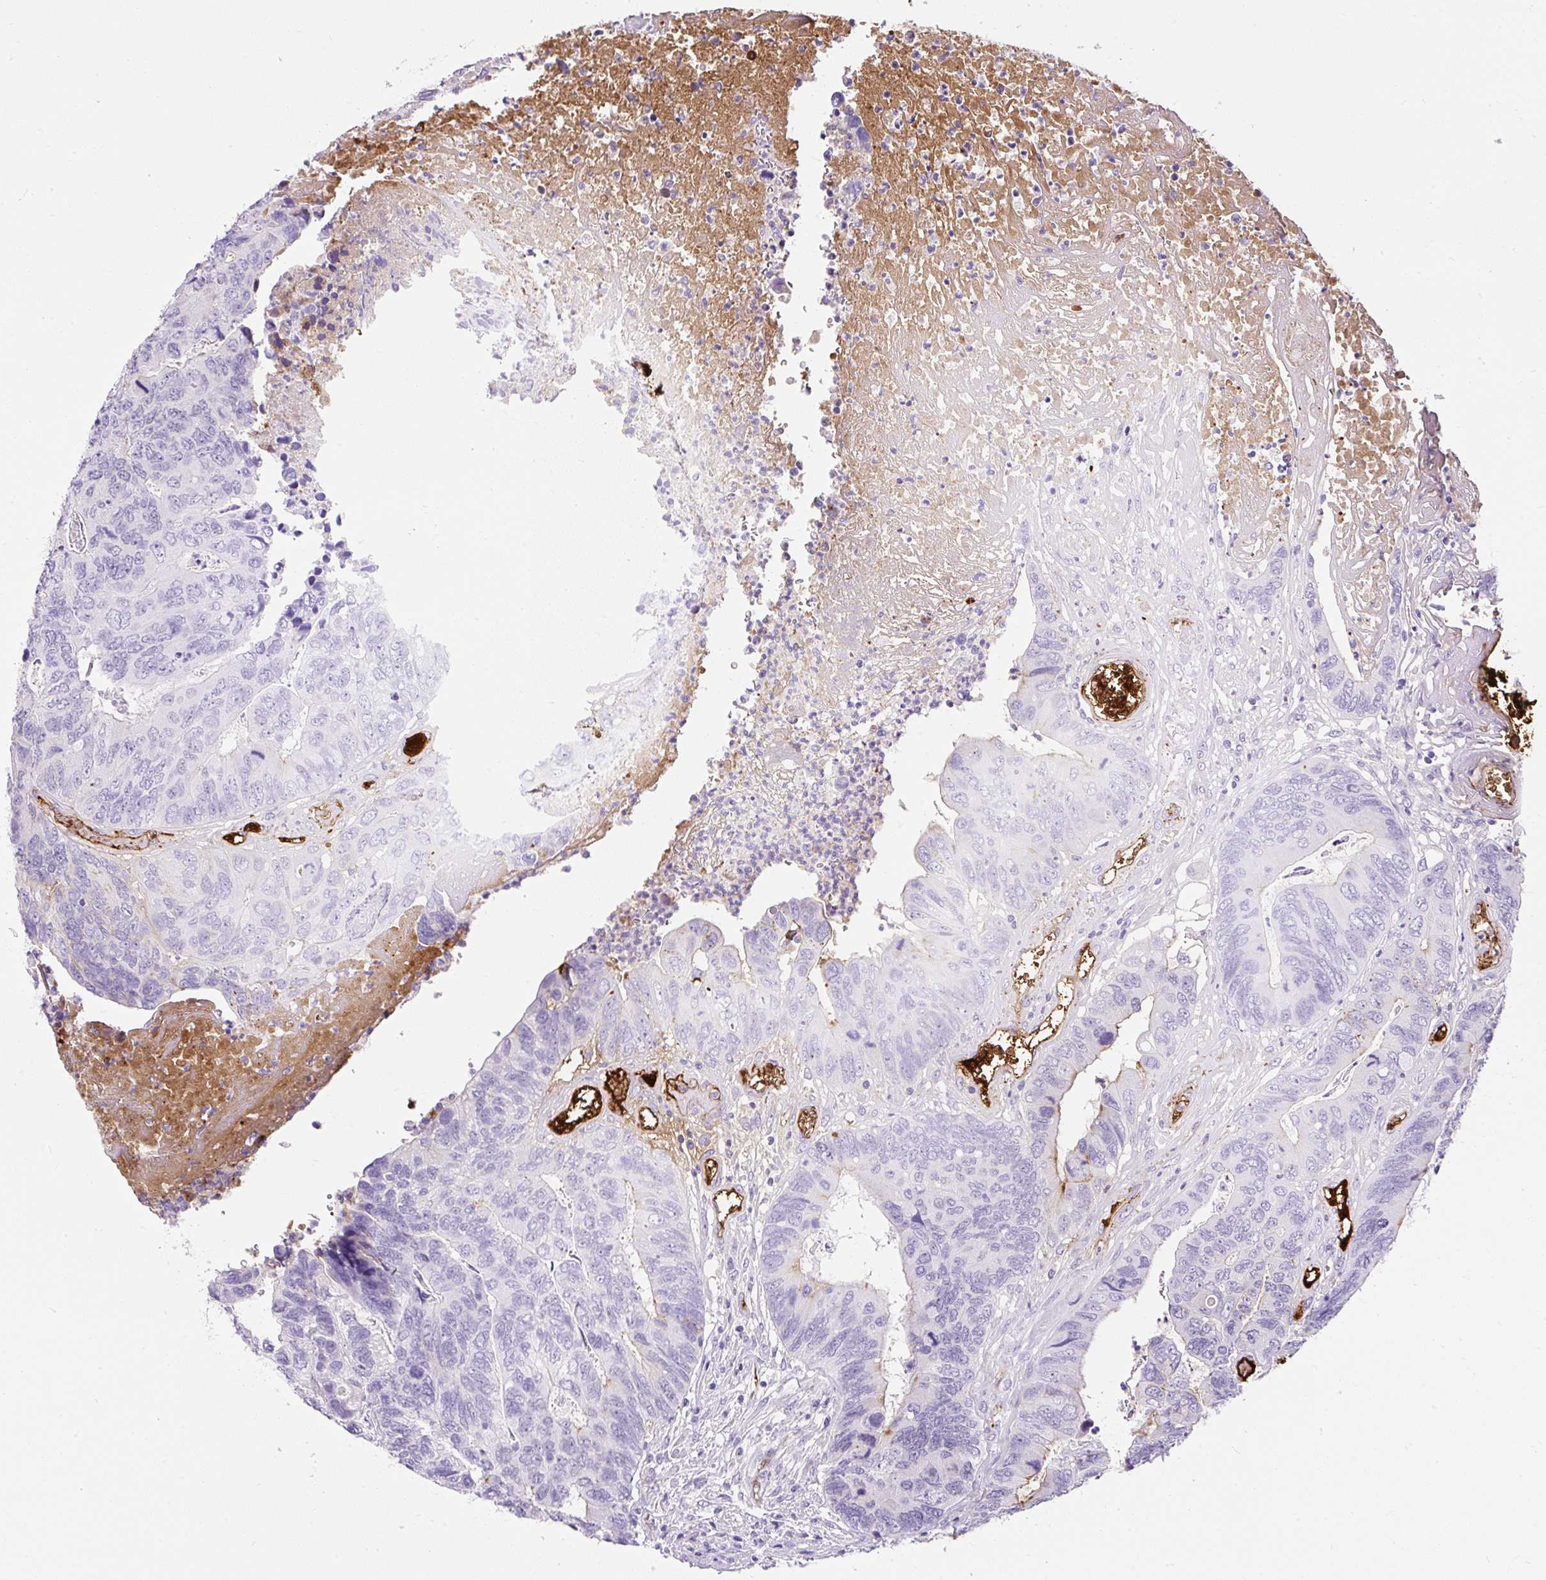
{"staining": {"intensity": "negative", "quantity": "none", "location": "none"}, "tissue": "colorectal cancer", "cell_type": "Tumor cells", "image_type": "cancer", "snomed": [{"axis": "morphology", "description": "Adenocarcinoma, NOS"}, {"axis": "topography", "description": "Colon"}], "caption": "The micrograph shows no staining of tumor cells in adenocarcinoma (colorectal).", "gene": "APOC4-APOC2", "patient": {"sex": "female", "age": 67}}